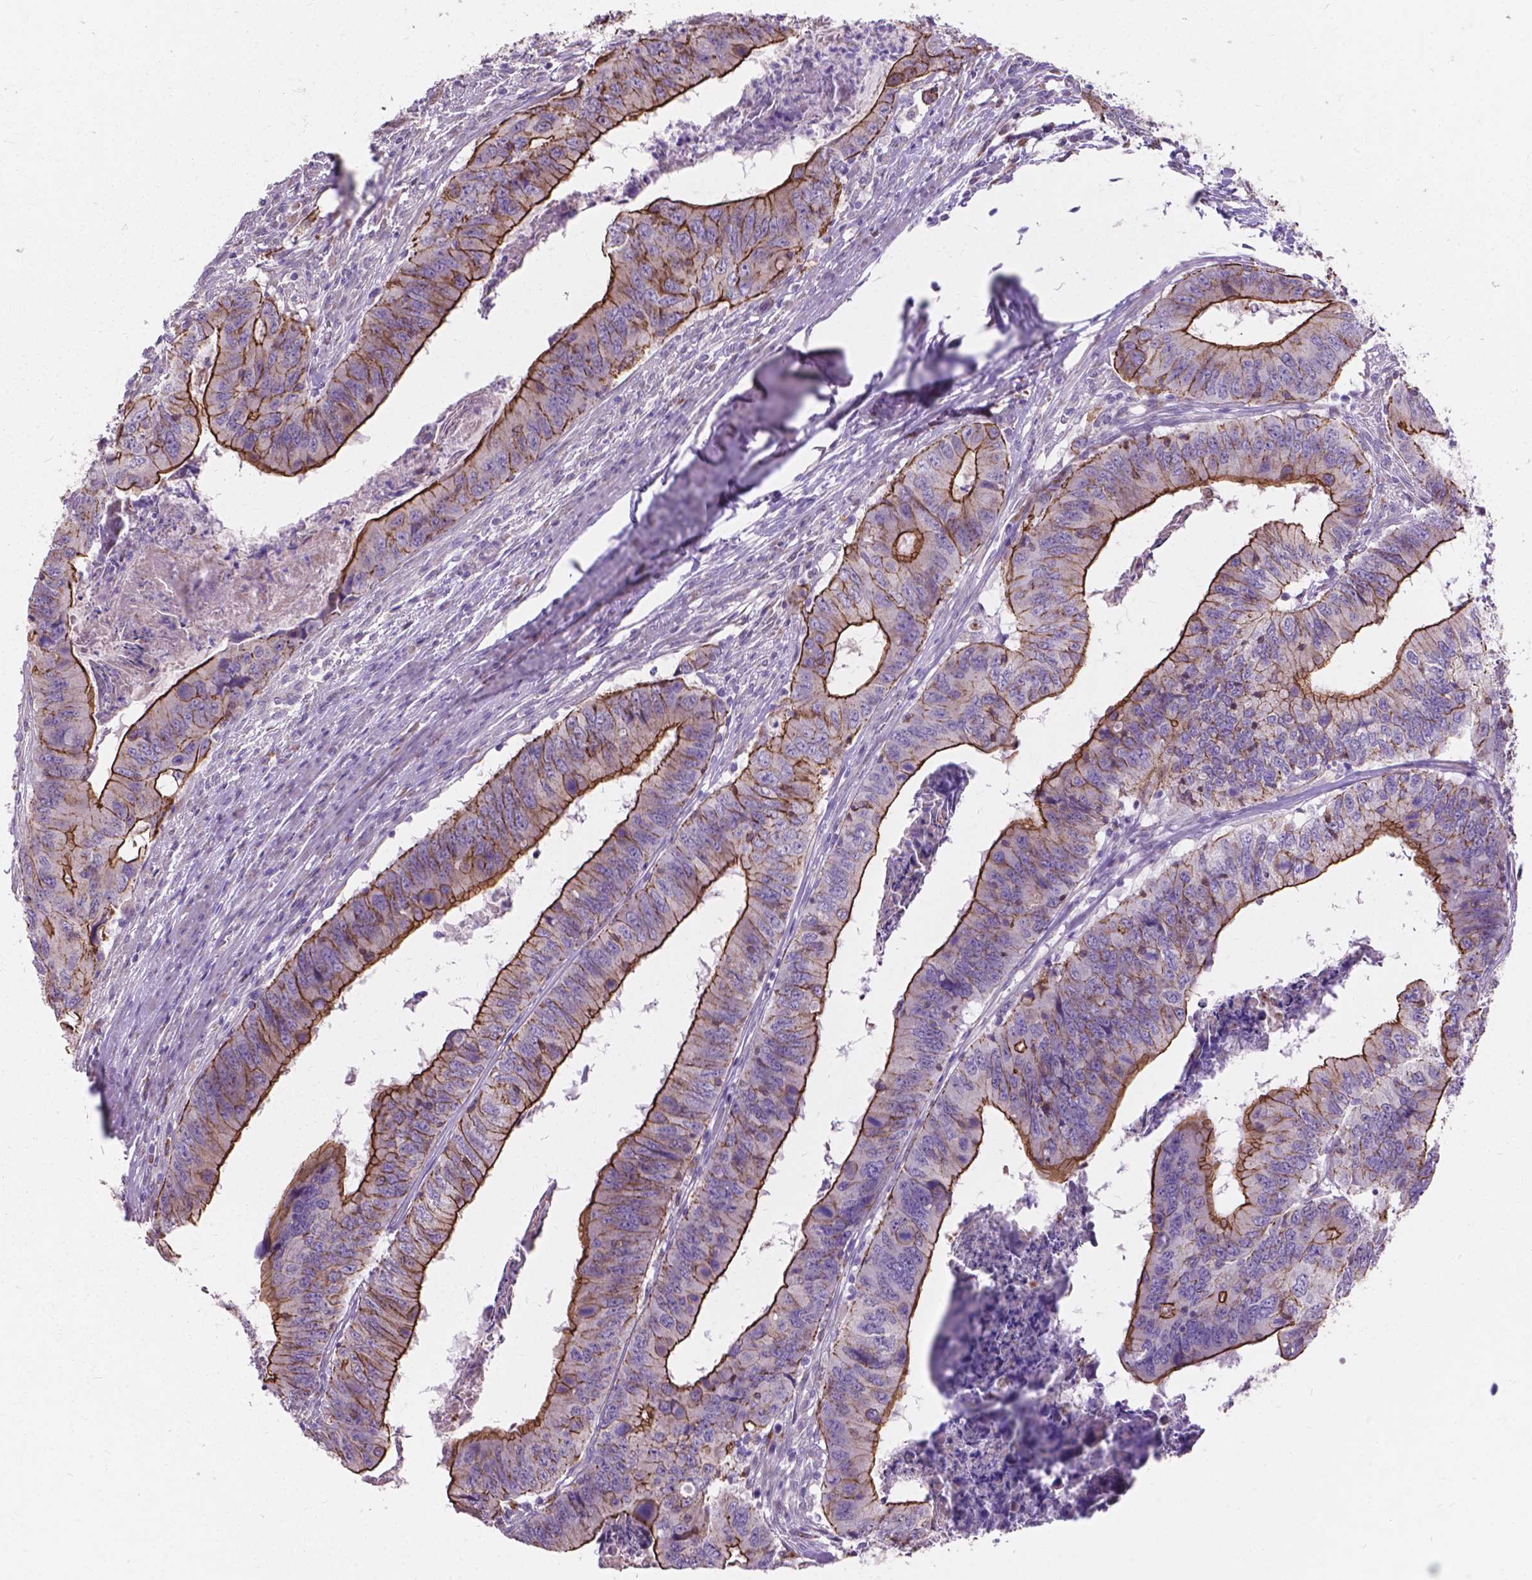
{"staining": {"intensity": "moderate", "quantity": "25%-75%", "location": "cytoplasmic/membranous"}, "tissue": "colorectal cancer", "cell_type": "Tumor cells", "image_type": "cancer", "snomed": [{"axis": "morphology", "description": "Adenocarcinoma, NOS"}, {"axis": "topography", "description": "Colon"}], "caption": "Brown immunohistochemical staining in colorectal cancer (adenocarcinoma) shows moderate cytoplasmic/membranous staining in about 25%-75% of tumor cells.", "gene": "MYH14", "patient": {"sex": "male", "age": 53}}